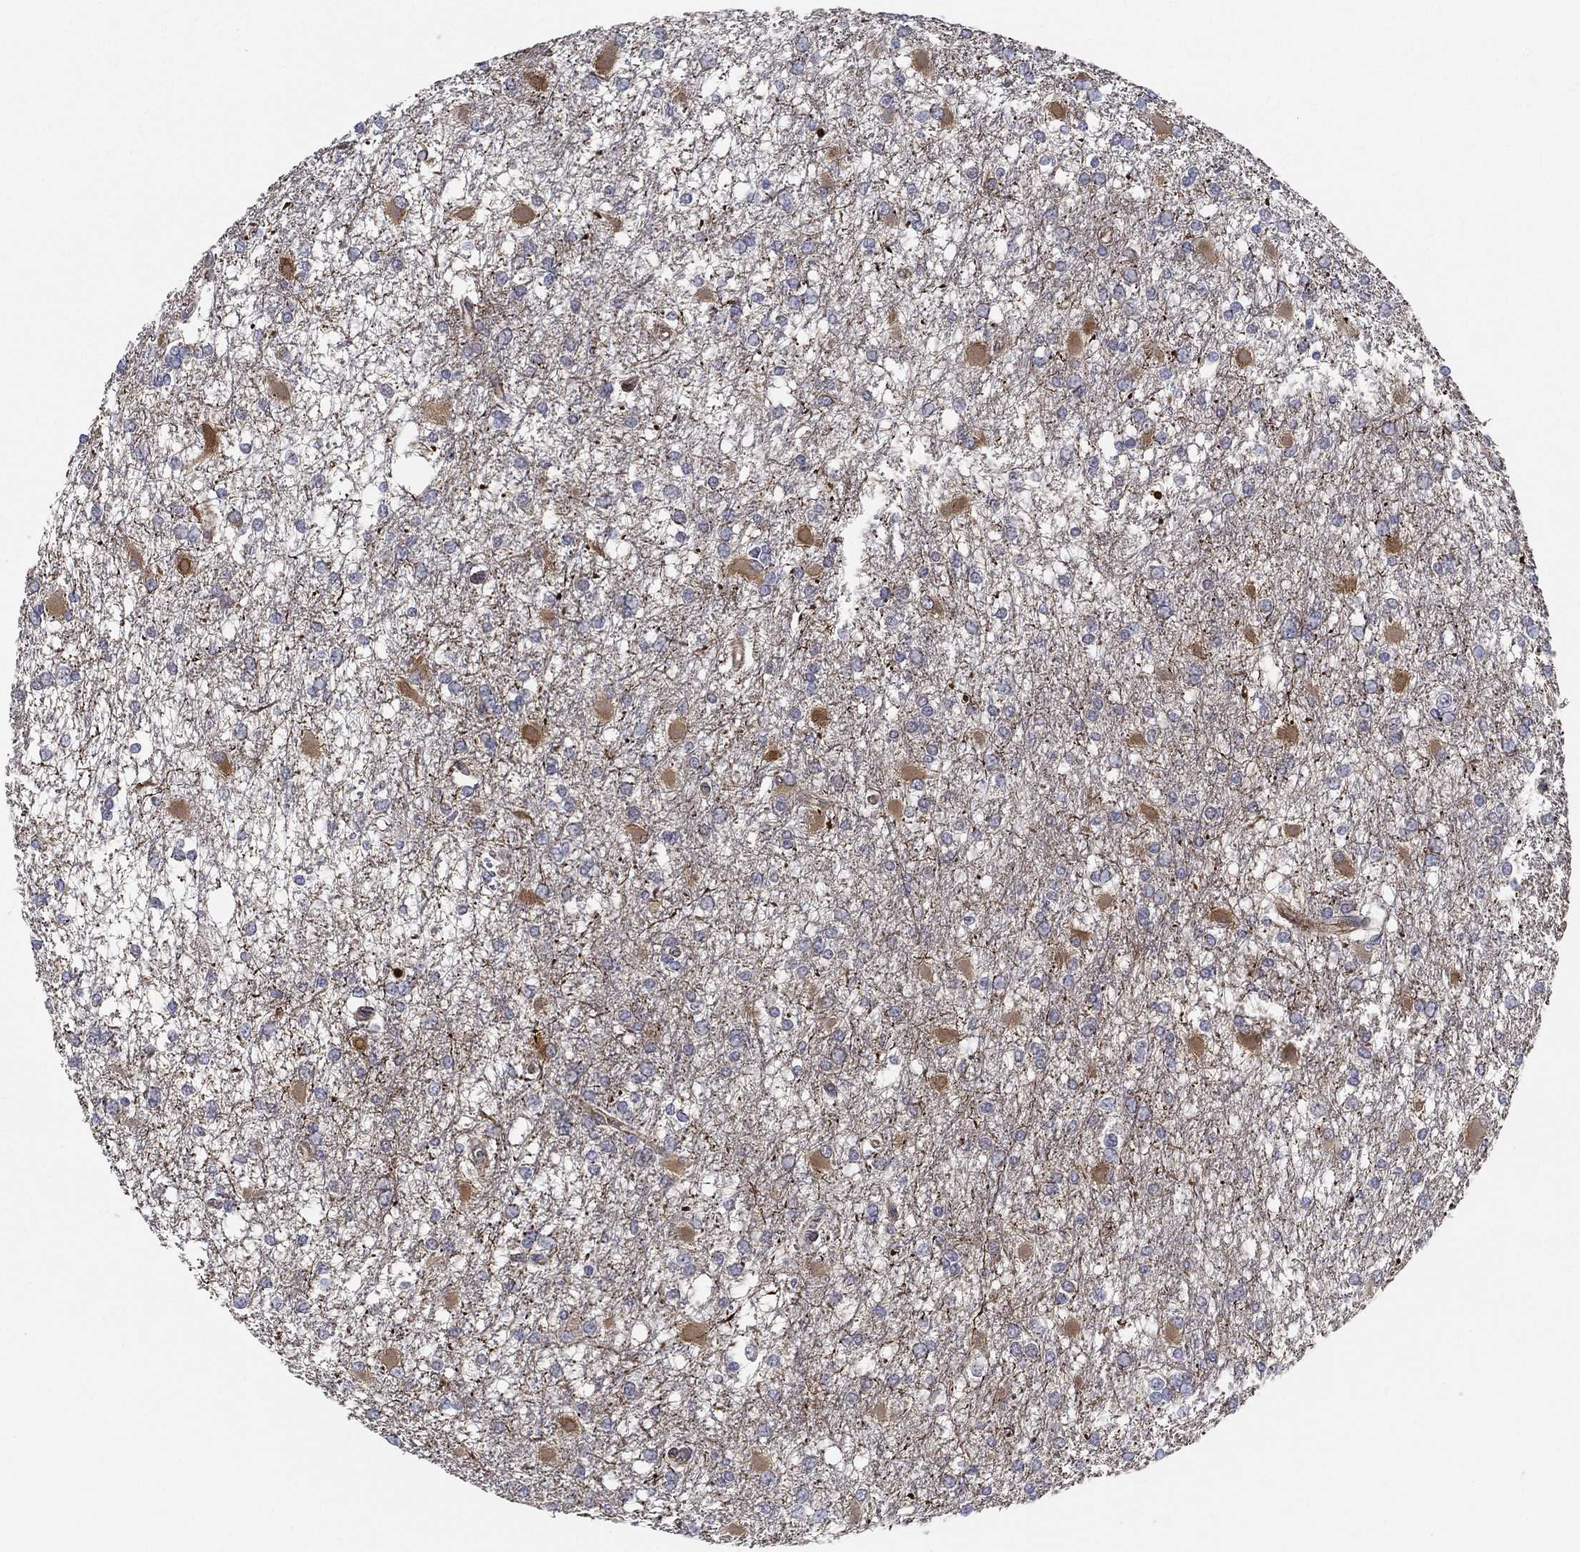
{"staining": {"intensity": "moderate", "quantity": "<25%", "location": "cytoplasmic/membranous"}, "tissue": "glioma", "cell_type": "Tumor cells", "image_type": "cancer", "snomed": [{"axis": "morphology", "description": "Glioma, malignant, High grade"}, {"axis": "topography", "description": "Cerebral cortex"}], "caption": "High-grade glioma (malignant) stained for a protein (brown) reveals moderate cytoplasmic/membranous positive expression in about <25% of tumor cells.", "gene": "LRRC56", "patient": {"sex": "male", "age": 79}}